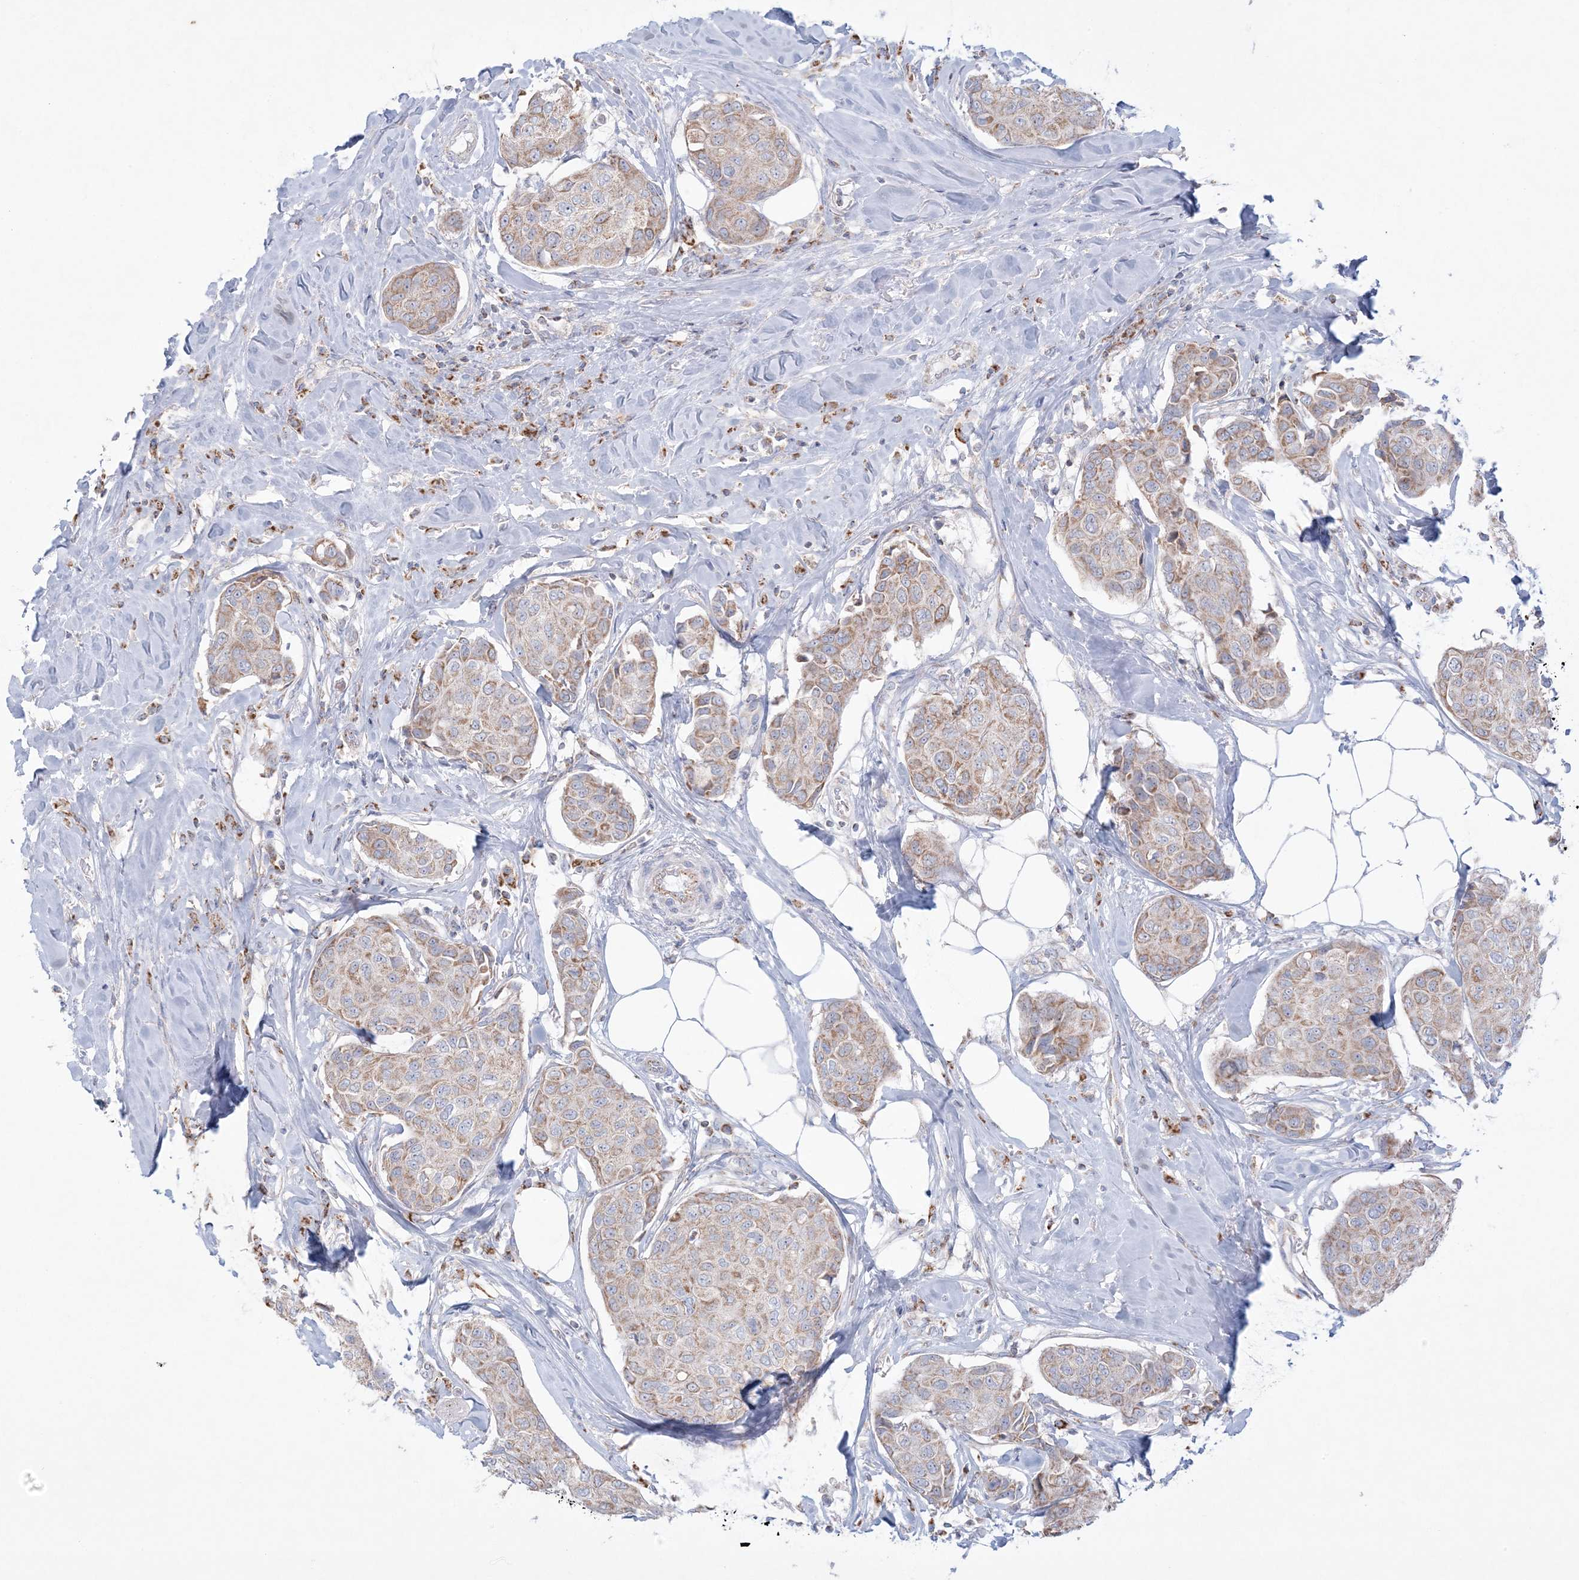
{"staining": {"intensity": "moderate", "quantity": "<25%", "location": "cytoplasmic/membranous"}, "tissue": "breast cancer", "cell_type": "Tumor cells", "image_type": "cancer", "snomed": [{"axis": "morphology", "description": "Duct carcinoma"}, {"axis": "topography", "description": "Breast"}], "caption": "Protein positivity by IHC demonstrates moderate cytoplasmic/membranous staining in about <25% of tumor cells in invasive ductal carcinoma (breast).", "gene": "KCTD6", "patient": {"sex": "female", "age": 80}}